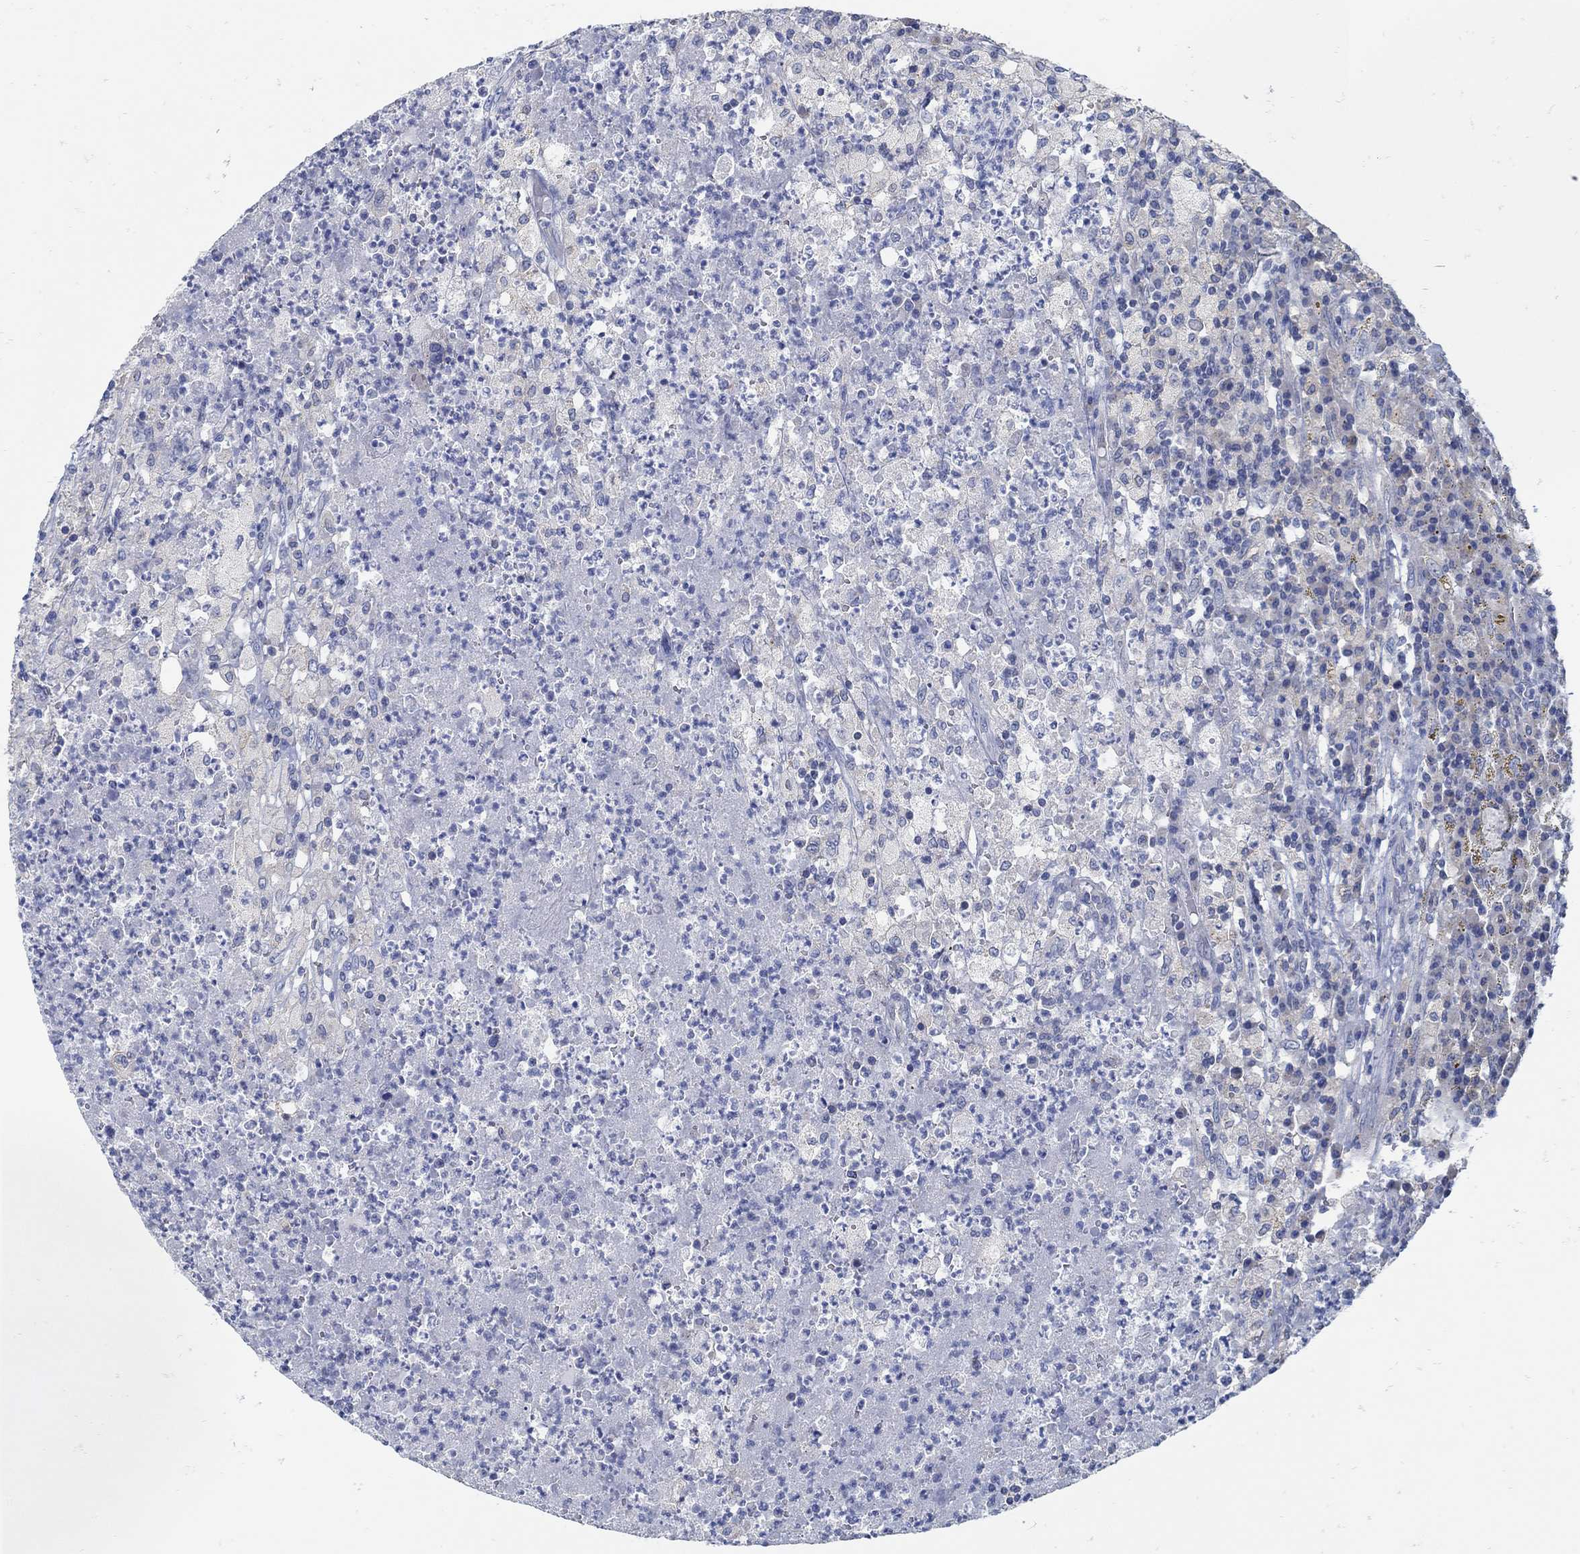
{"staining": {"intensity": "negative", "quantity": "none", "location": "none"}, "tissue": "testis cancer", "cell_type": "Tumor cells", "image_type": "cancer", "snomed": [{"axis": "morphology", "description": "Necrosis, NOS"}, {"axis": "morphology", "description": "Carcinoma, Embryonal, NOS"}, {"axis": "topography", "description": "Testis"}], "caption": "Immunohistochemistry histopathology image of embryonal carcinoma (testis) stained for a protein (brown), which exhibits no expression in tumor cells.", "gene": "ZFAND4", "patient": {"sex": "male", "age": 19}}